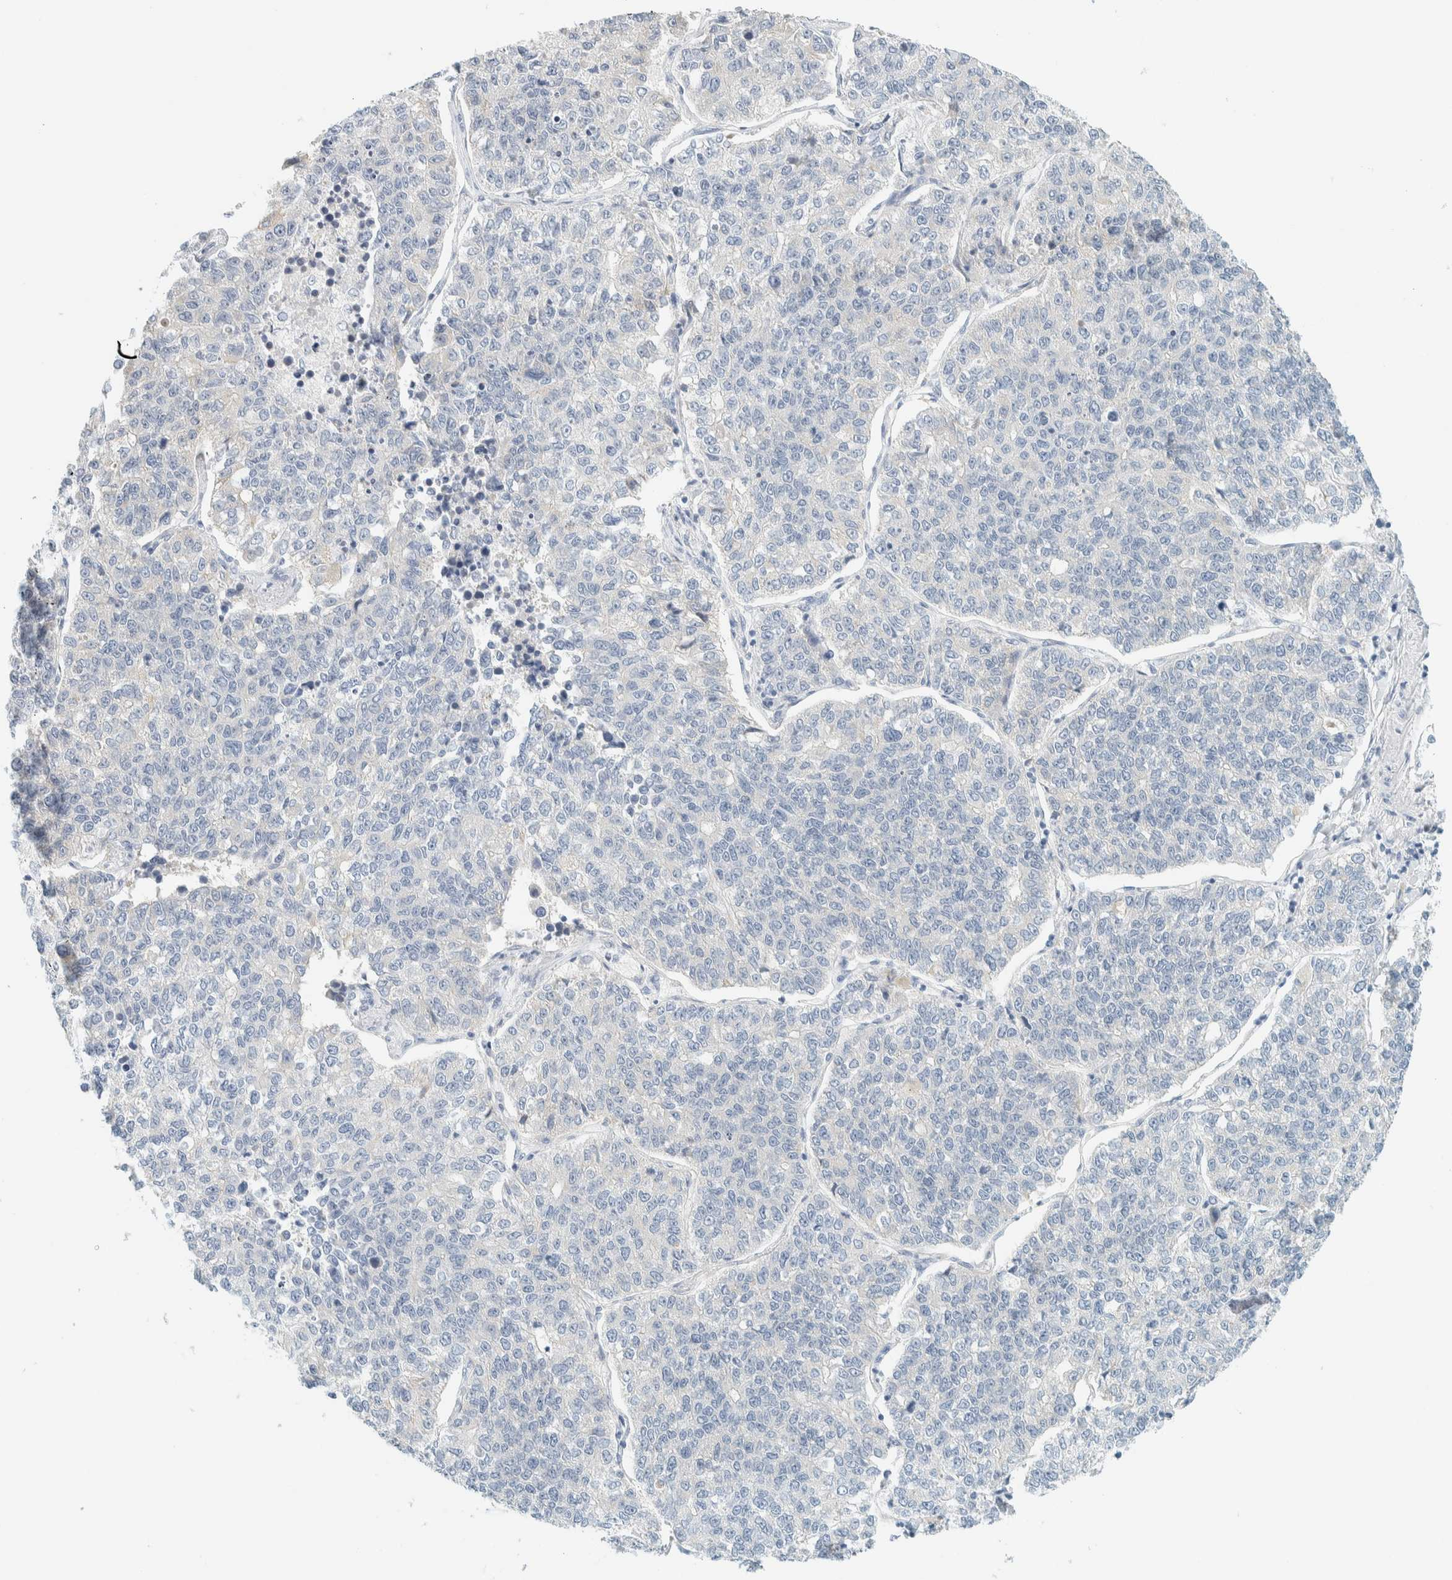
{"staining": {"intensity": "negative", "quantity": "none", "location": "none"}, "tissue": "lung cancer", "cell_type": "Tumor cells", "image_type": "cancer", "snomed": [{"axis": "morphology", "description": "Adenocarcinoma, NOS"}, {"axis": "topography", "description": "Lung"}], "caption": "Micrograph shows no significant protein expression in tumor cells of adenocarcinoma (lung).", "gene": "PTGES3L-AARSD1", "patient": {"sex": "male", "age": 49}}